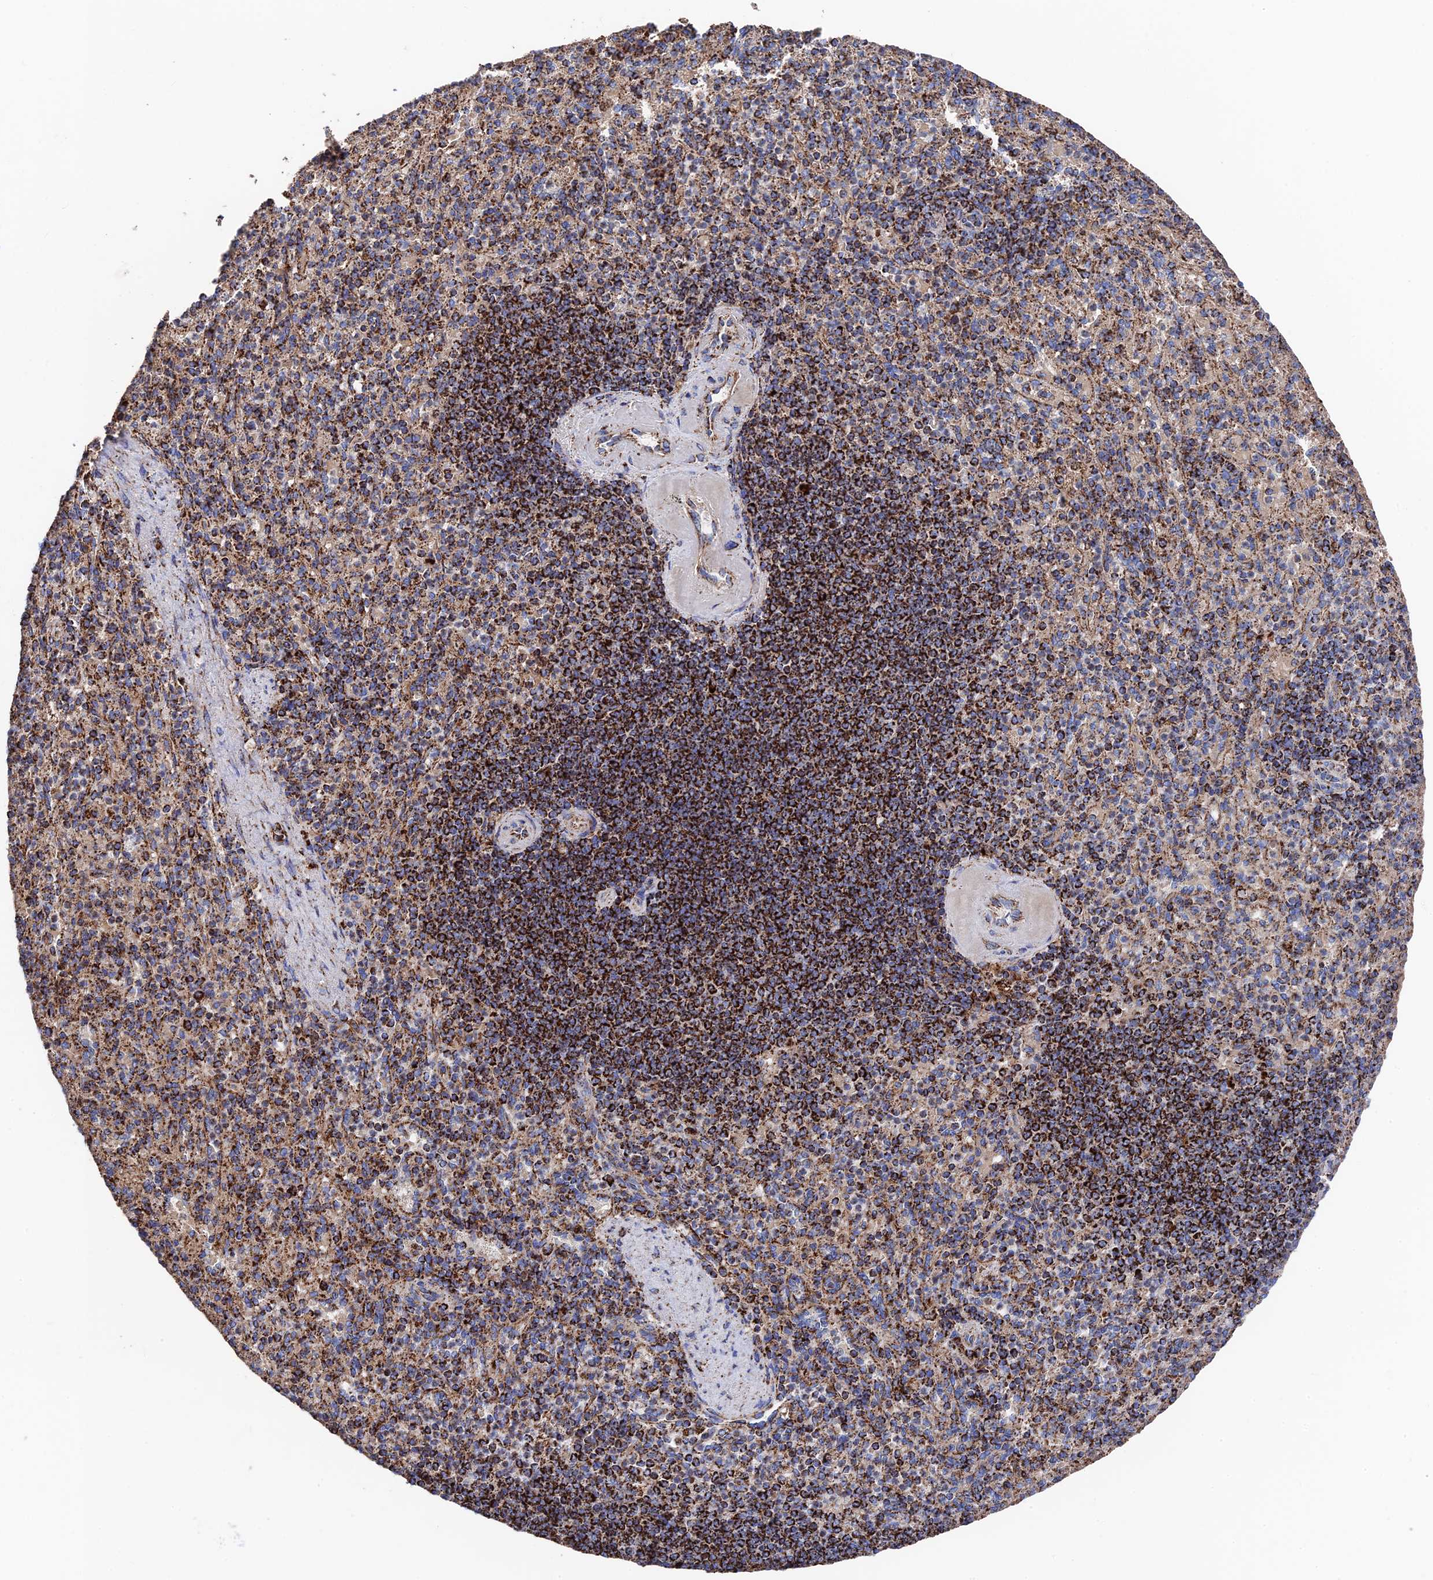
{"staining": {"intensity": "strong", "quantity": "25%-75%", "location": "cytoplasmic/membranous"}, "tissue": "spleen", "cell_type": "Cells in red pulp", "image_type": "normal", "snomed": [{"axis": "morphology", "description": "Normal tissue, NOS"}, {"axis": "topography", "description": "Spleen"}], "caption": "This micrograph demonstrates immunohistochemistry (IHC) staining of unremarkable human spleen, with high strong cytoplasmic/membranous positivity in approximately 25%-75% of cells in red pulp.", "gene": "HAUS8", "patient": {"sex": "female", "age": 74}}